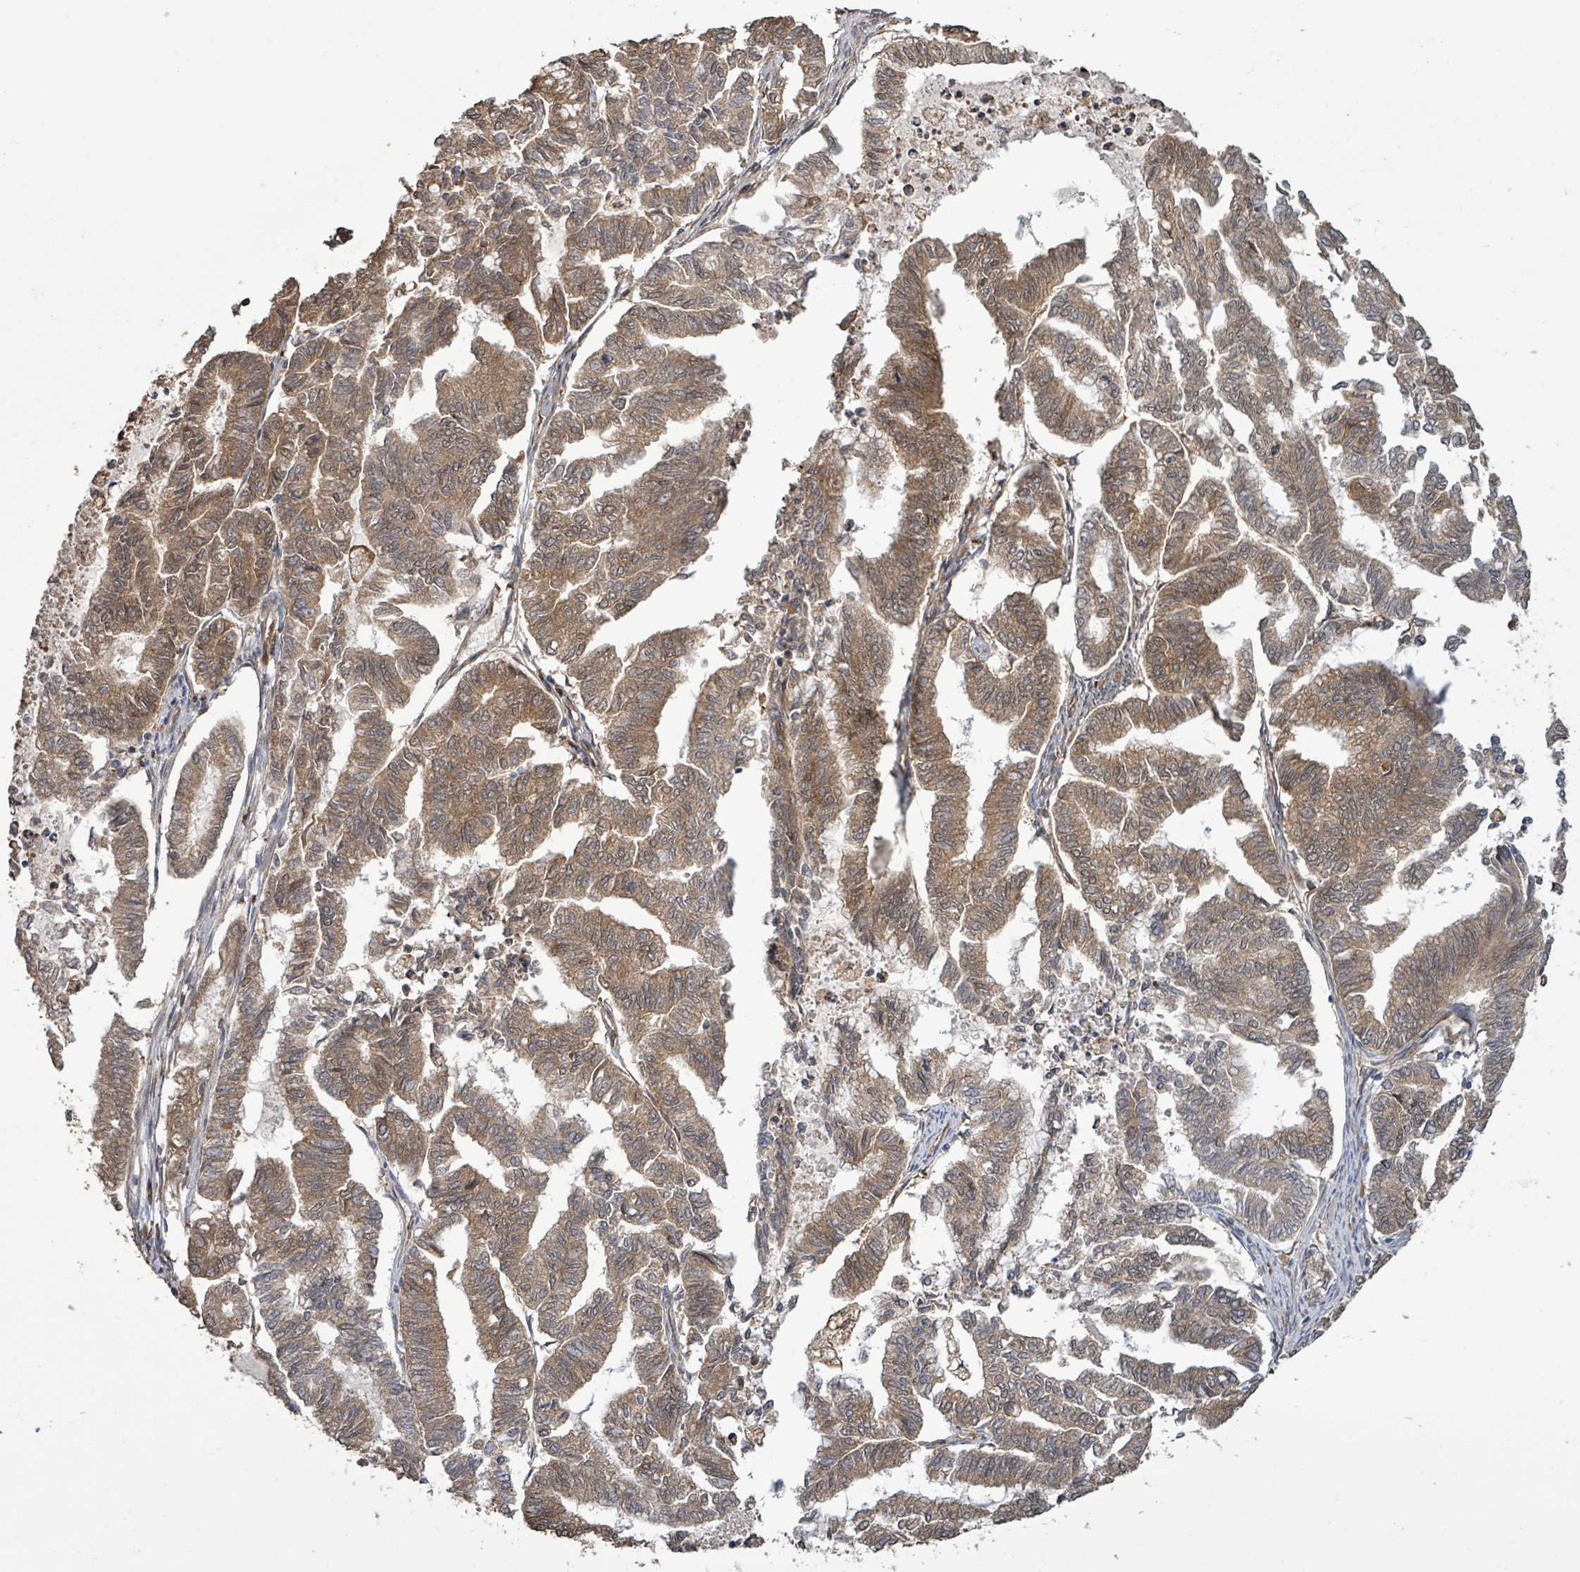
{"staining": {"intensity": "moderate", "quantity": ">75%", "location": "cytoplasmic/membranous"}, "tissue": "endometrial cancer", "cell_type": "Tumor cells", "image_type": "cancer", "snomed": [{"axis": "morphology", "description": "Adenocarcinoma, NOS"}, {"axis": "topography", "description": "Endometrium"}], "caption": "IHC staining of adenocarcinoma (endometrial), which shows medium levels of moderate cytoplasmic/membranous positivity in approximately >75% of tumor cells indicating moderate cytoplasmic/membranous protein expression. The staining was performed using DAB (3,3'-diaminobenzidine) (brown) for protein detection and nuclei were counterstained in hematoxylin (blue).", "gene": "ARPIN", "patient": {"sex": "female", "age": 79}}